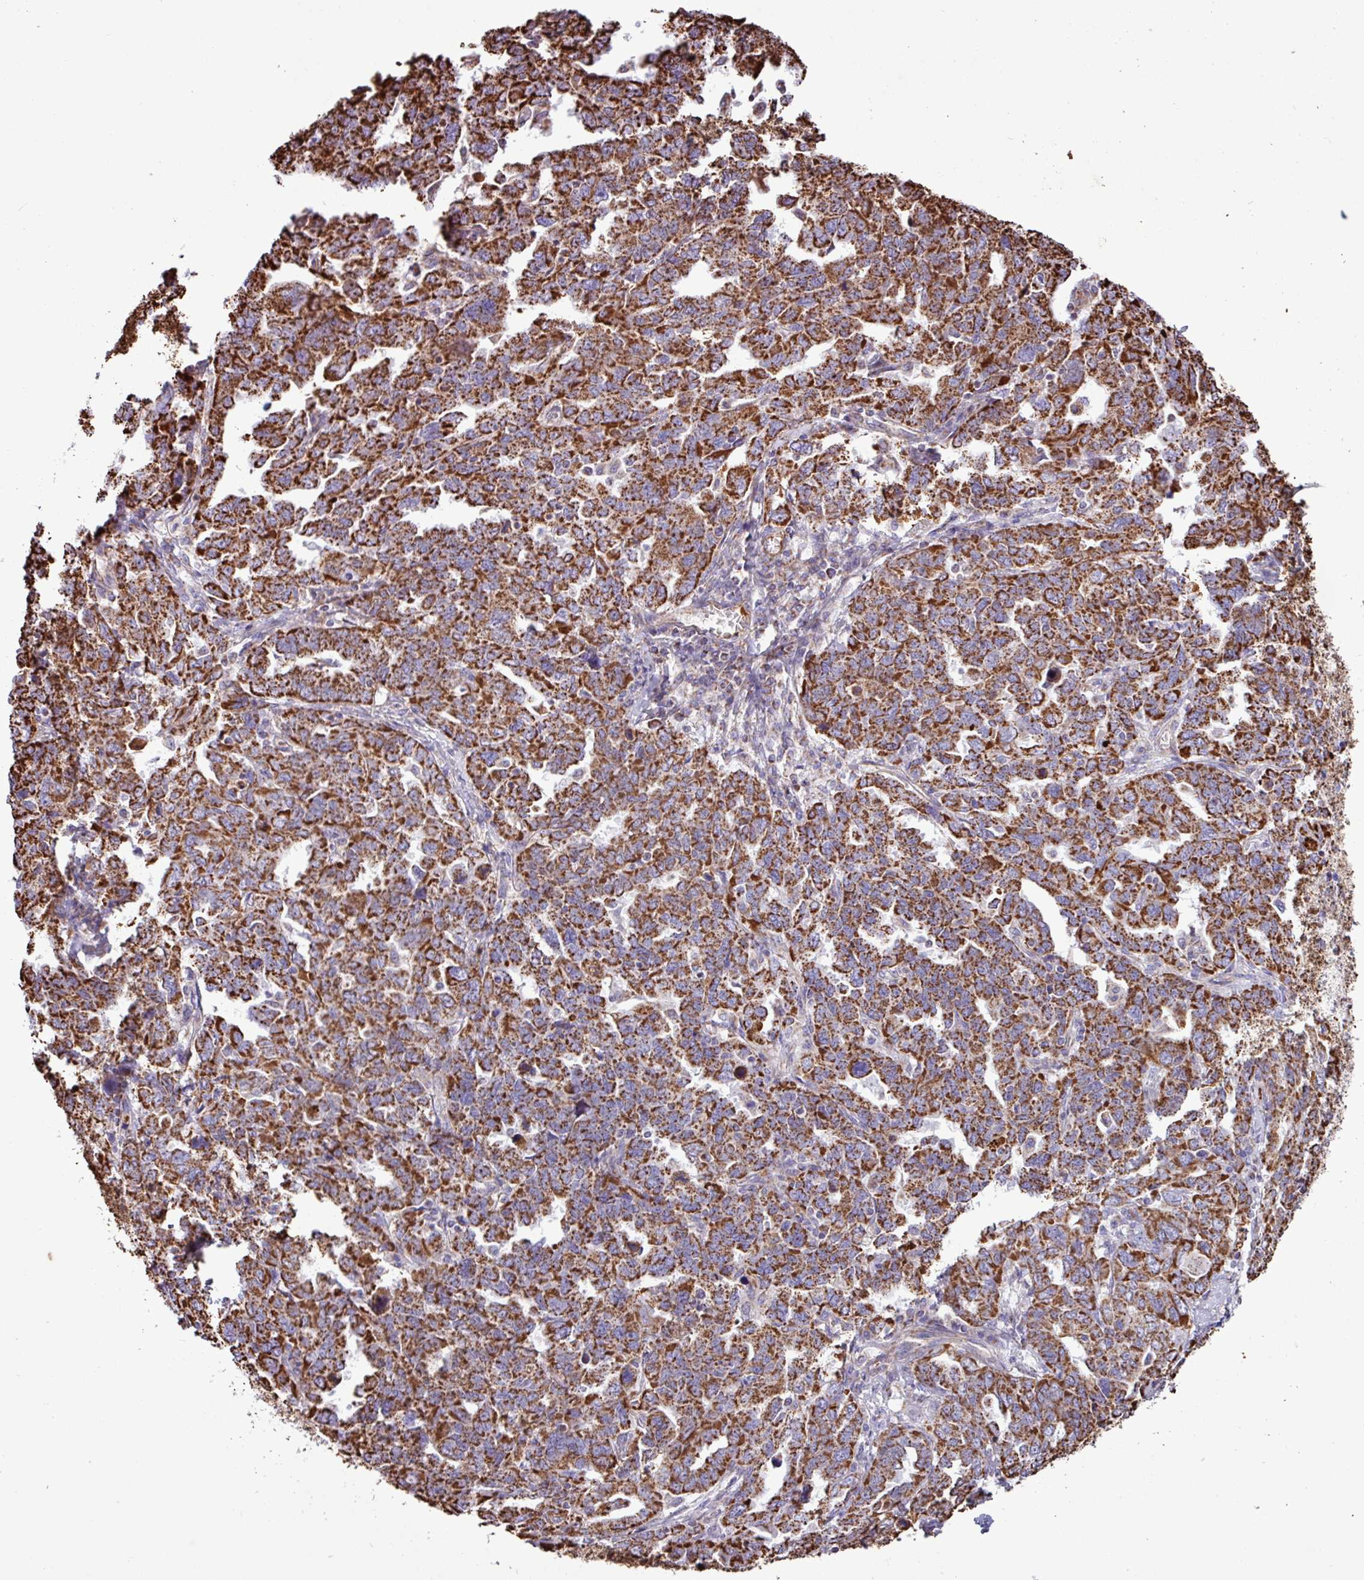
{"staining": {"intensity": "strong", "quantity": ">75%", "location": "cytoplasmic/membranous"}, "tissue": "ovarian cancer", "cell_type": "Tumor cells", "image_type": "cancer", "snomed": [{"axis": "morphology", "description": "Adenocarcinoma, NOS"}, {"axis": "morphology", "description": "Carcinoma, endometroid"}, {"axis": "topography", "description": "Ovary"}], "caption": "A brown stain shows strong cytoplasmic/membranous positivity of a protein in ovarian cancer tumor cells. The protein of interest is shown in brown color, while the nuclei are stained blue.", "gene": "RTL3", "patient": {"sex": "female", "age": 72}}